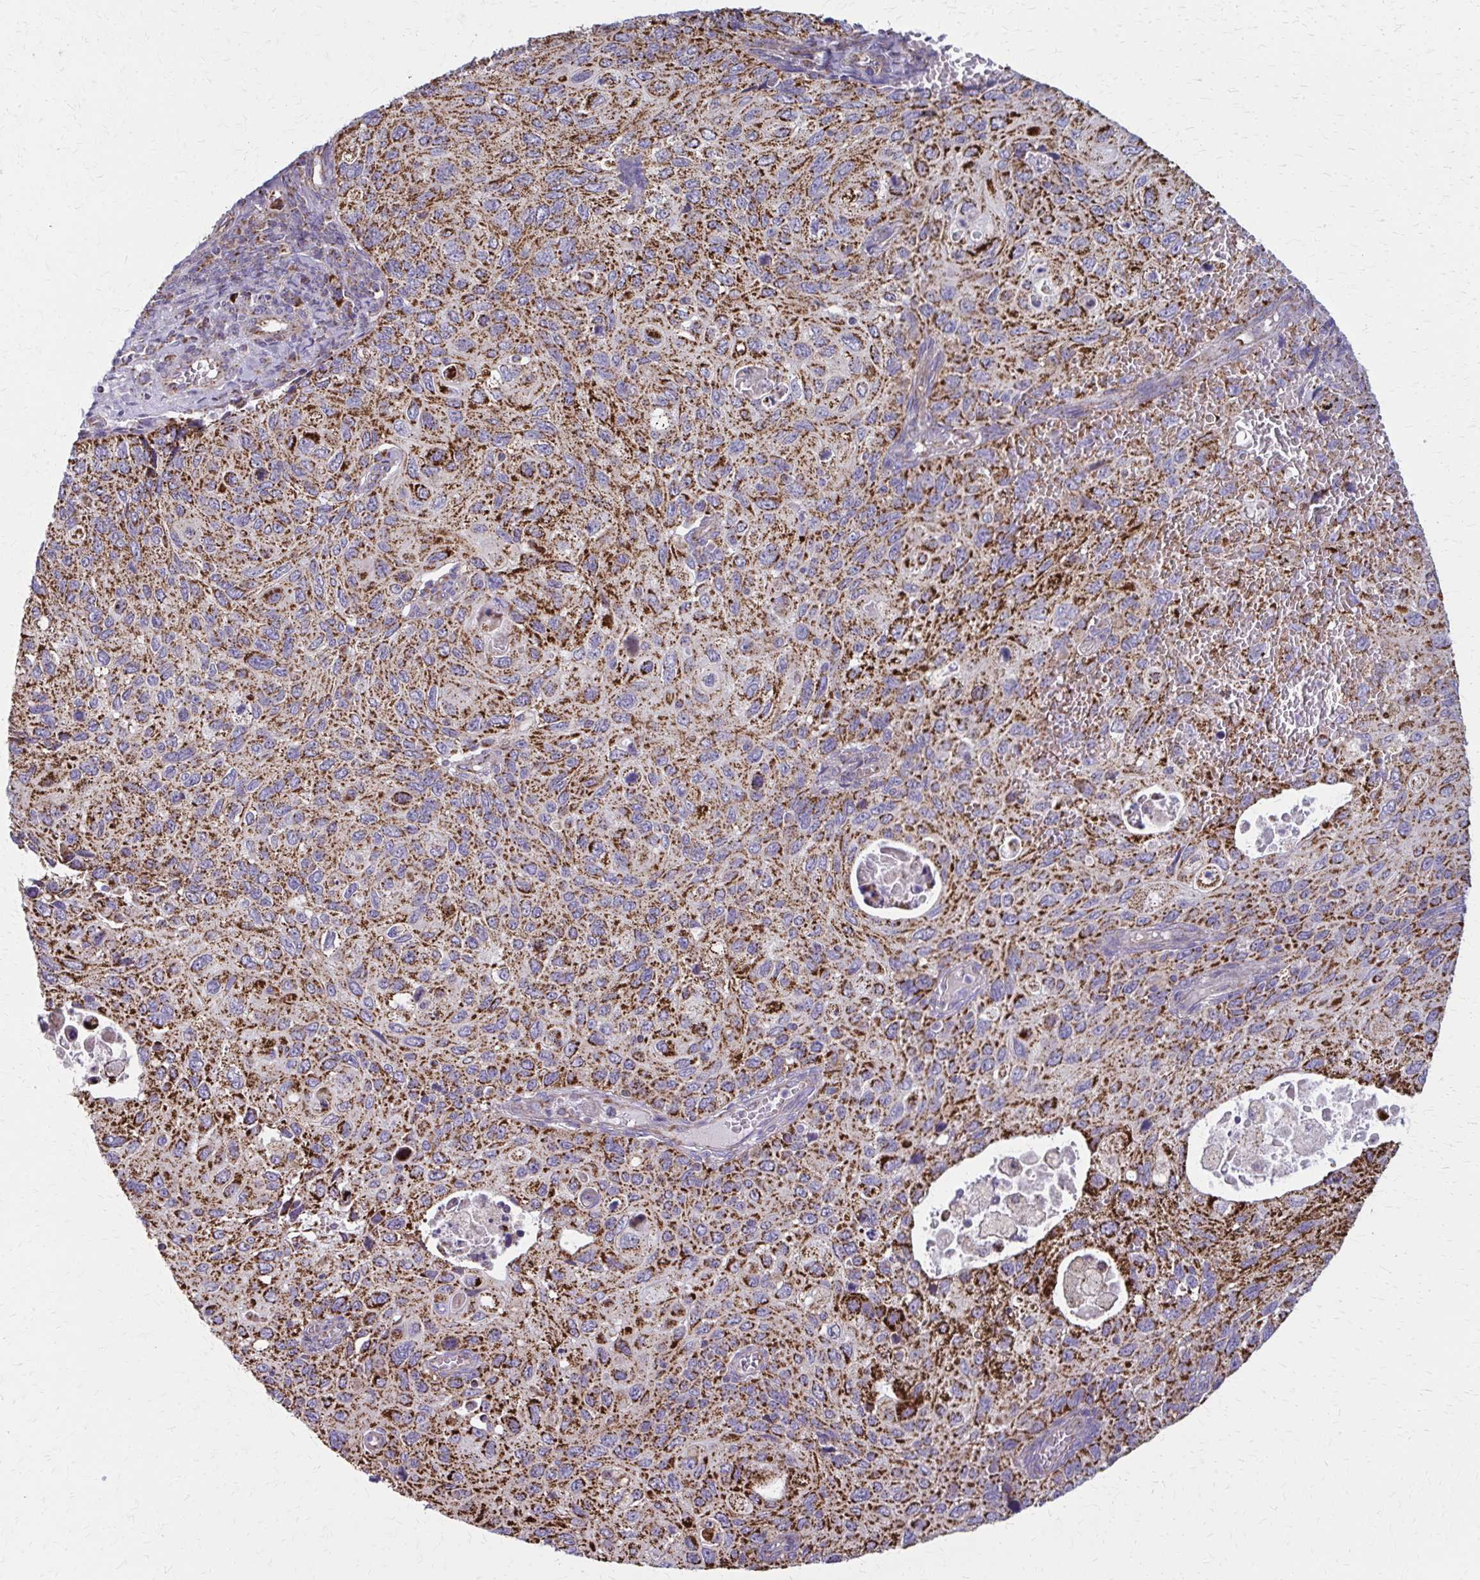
{"staining": {"intensity": "strong", "quantity": ">75%", "location": "cytoplasmic/membranous"}, "tissue": "cervical cancer", "cell_type": "Tumor cells", "image_type": "cancer", "snomed": [{"axis": "morphology", "description": "Squamous cell carcinoma, NOS"}, {"axis": "topography", "description": "Cervix"}], "caption": "Immunohistochemical staining of human cervical cancer reveals high levels of strong cytoplasmic/membranous protein staining in approximately >75% of tumor cells.", "gene": "TVP23A", "patient": {"sex": "female", "age": 70}}